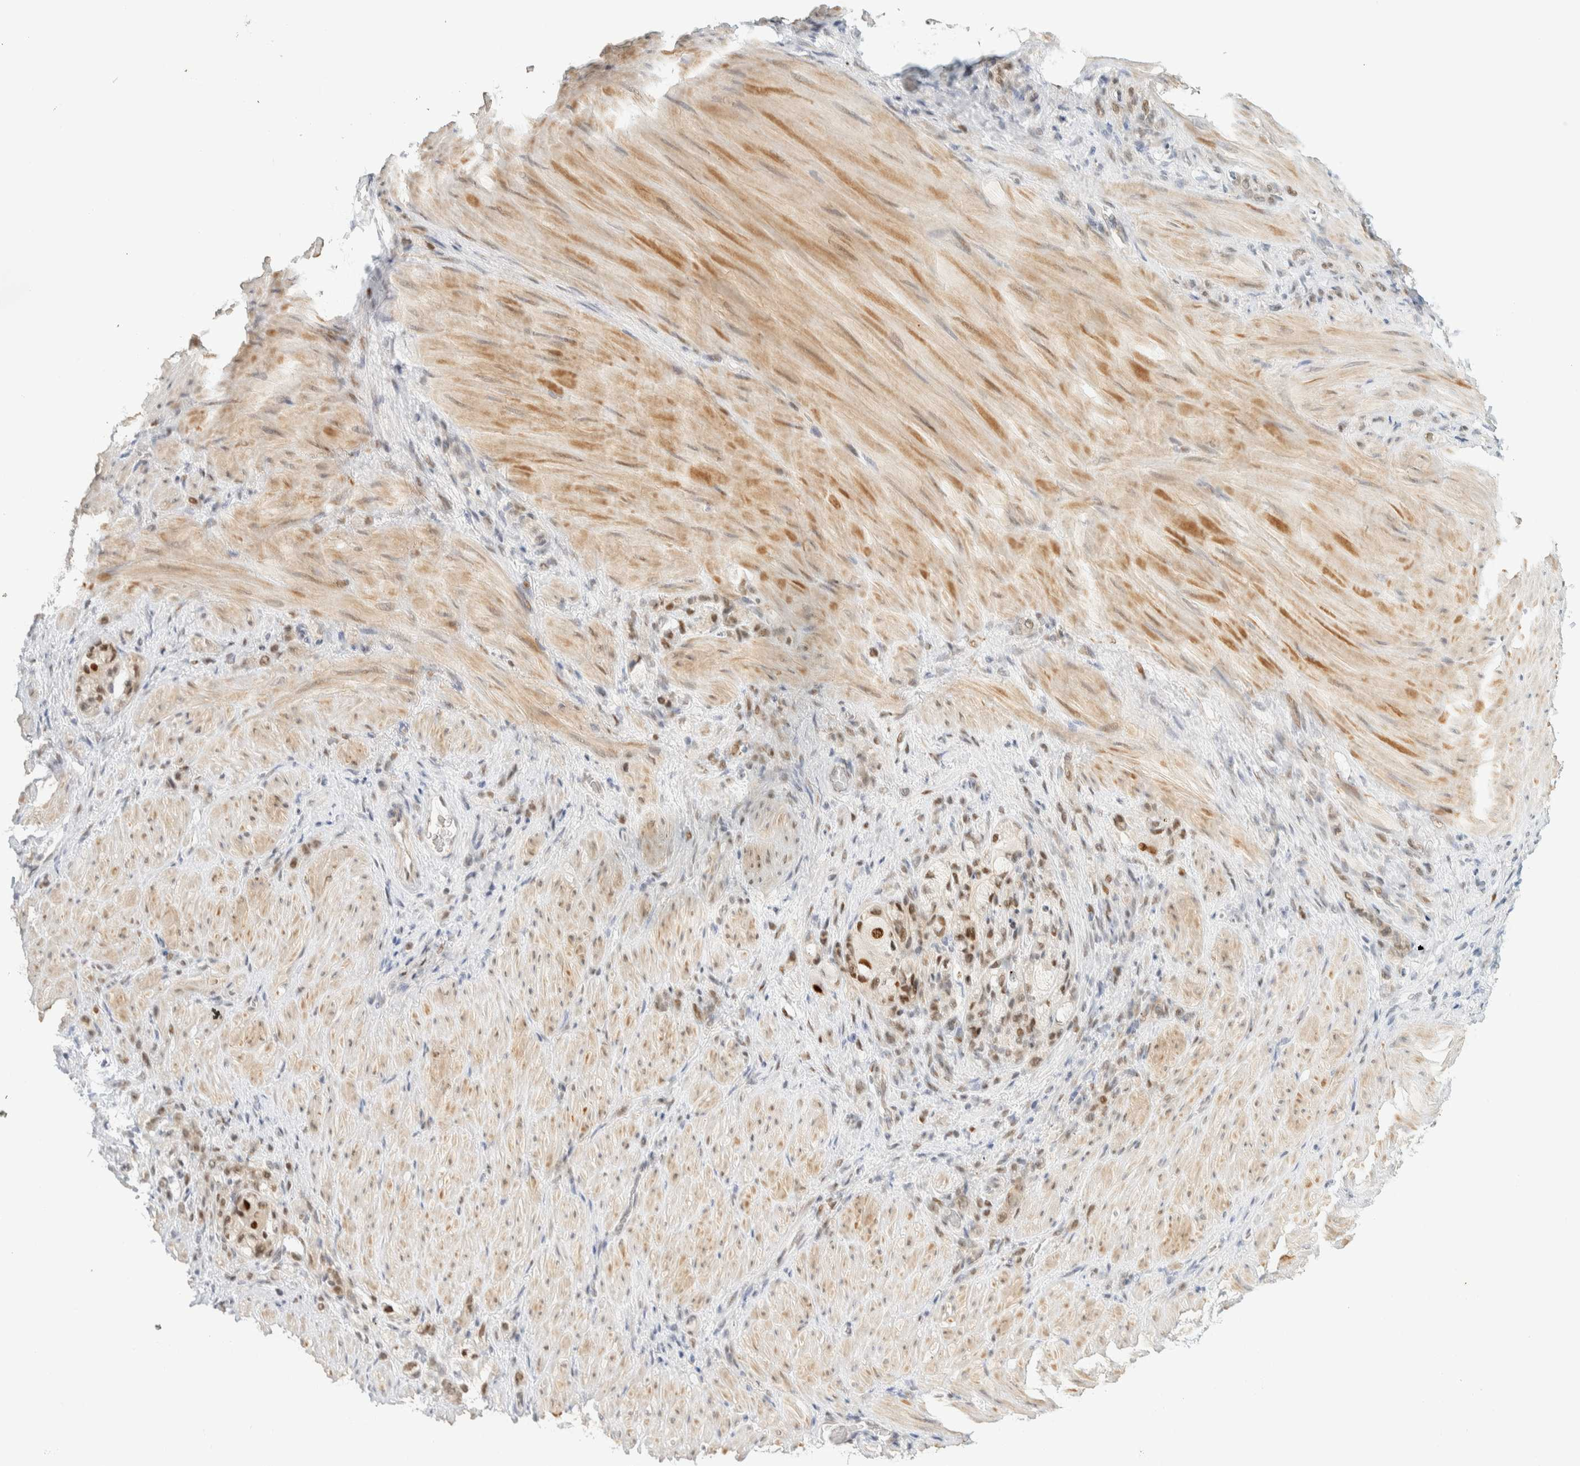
{"staining": {"intensity": "weak", "quantity": "25%-75%", "location": "nuclear"}, "tissue": "stomach cancer", "cell_type": "Tumor cells", "image_type": "cancer", "snomed": [{"axis": "morphology", "description": "Normal tissue, NOS"}, {"axis": "morphology", "description": "Adenocarcinoma, NOS"}, {"axis": "topography", "description": "Stomach"}], "caption": "Tumor cells display low levels of weak nuclear expression in approximately 25%-75% of cells in stomach cancer (adenocarcinoma).", "gene": "ZNF683", "patient": {"sex": "male", "age": 82}}